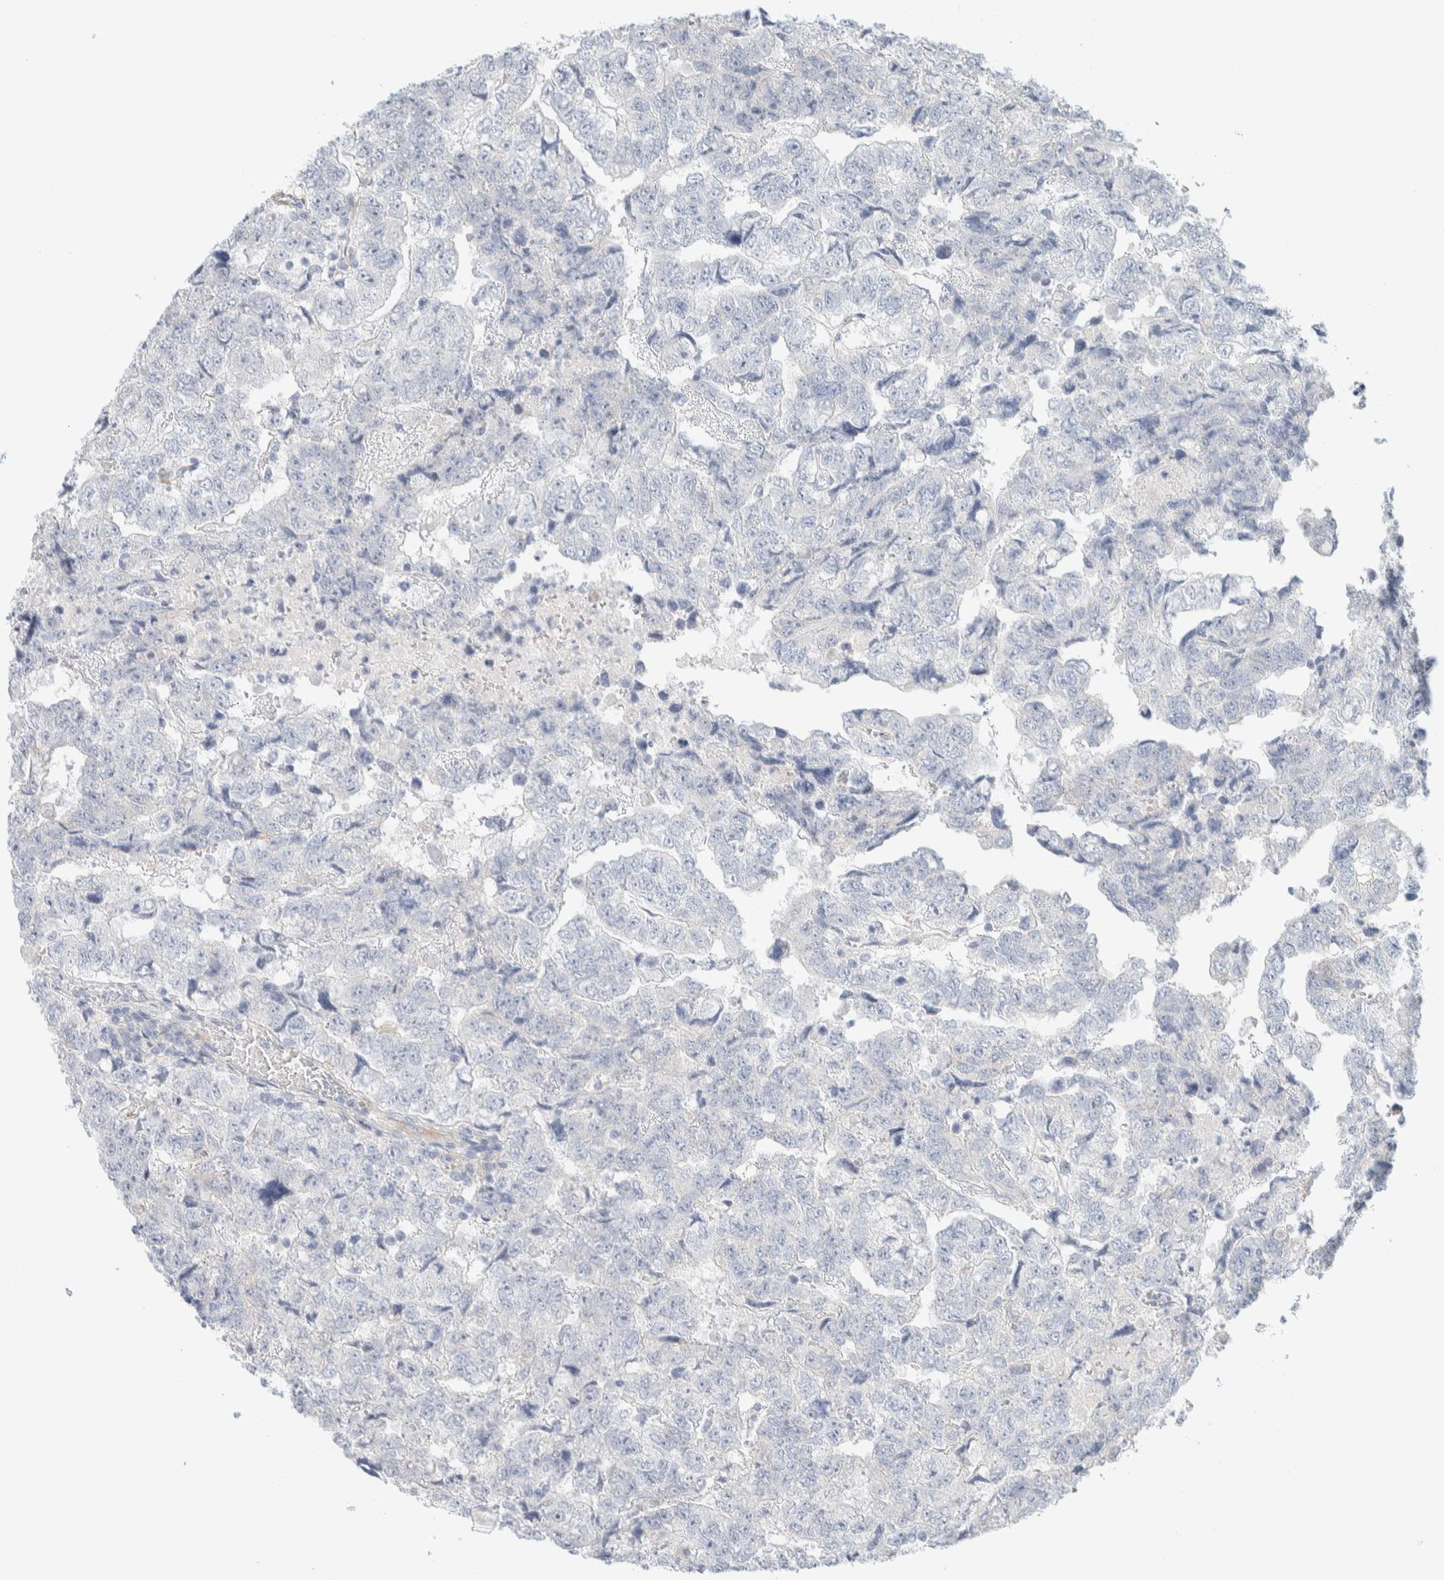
{"staining": {"intensity": "negative", "quantity": "none", "location": "none"}, "tissue": "testis cancer", "cell_type": "Tumor cells", "image_type": "cancer", "snomed": [{"axis": "morphology", "description": "Carcinoma, Embryonal, NOS"}, {"axis": "topography", "description": "Testis"}], "caption": "The photomicrograph displays no significant expression in tumor cells of testis embryonal carcinoma.", "gene": "ATCAY", "patient": {"sex": "male", "age": 36}}